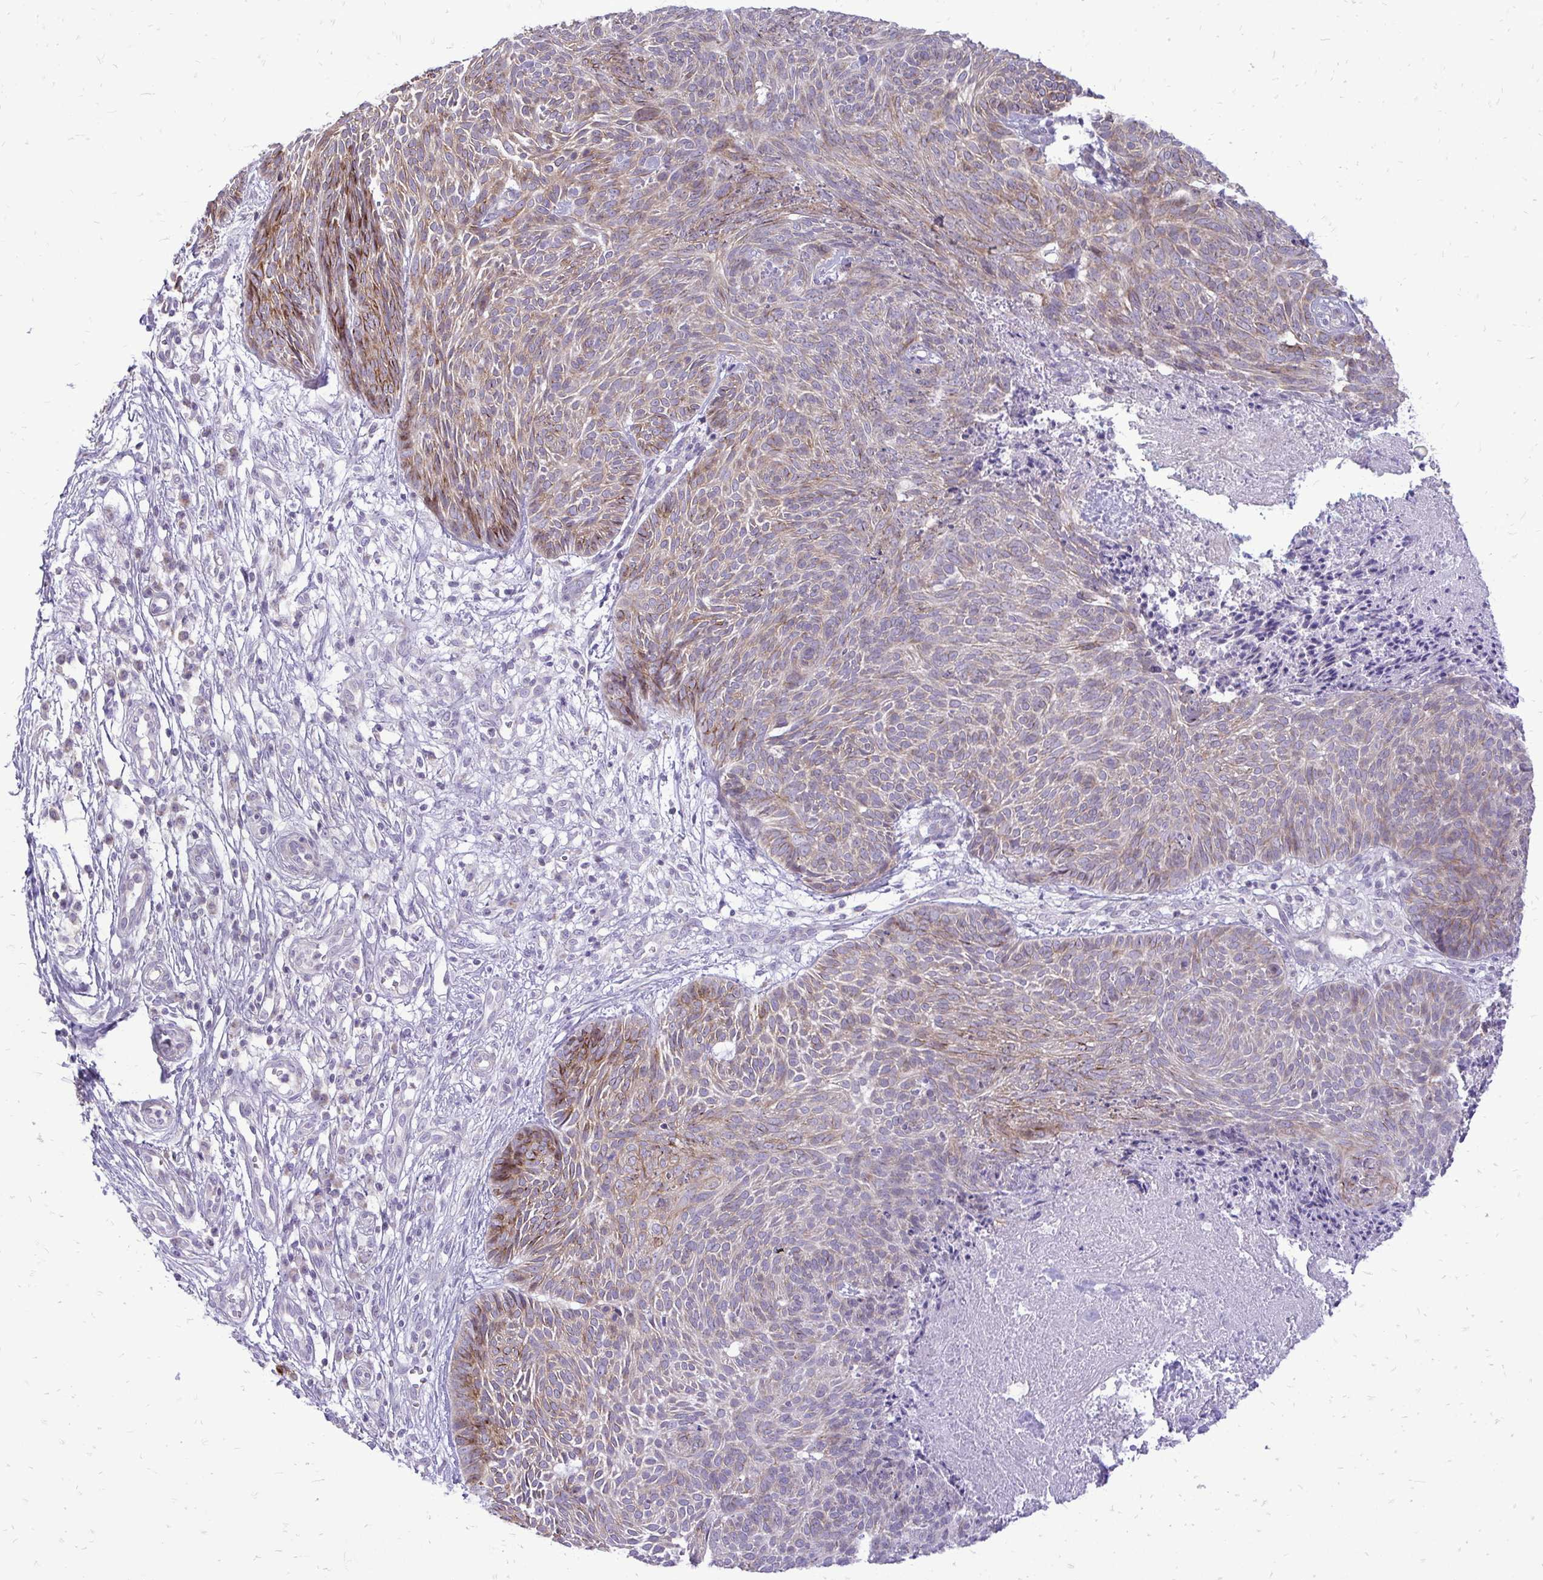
{"staining": {"intensity": "moderate", "quantity": "25%-75%", "location": "cytoplasmic/membranous"}, "tissue": "skin cancer", "cell_type": "Tumor cells", "image_type": "cancer", "snomed": [{"axis": "morphology", "description": "Basal cell carcinoma"}, {"axis": "topography", "description": "Skin"}, {"axis": "topography", "description": "Skin of trunk"}], "caption": "High-power microscopy captured an IHC image of basal cell carcinoma (skin), revealing moderate cytoplasmic/membranous staining in about 25%-75% of tumor cells.", "gene": "SPTBN2", "patient": {"sex": "male", "age": 74}}